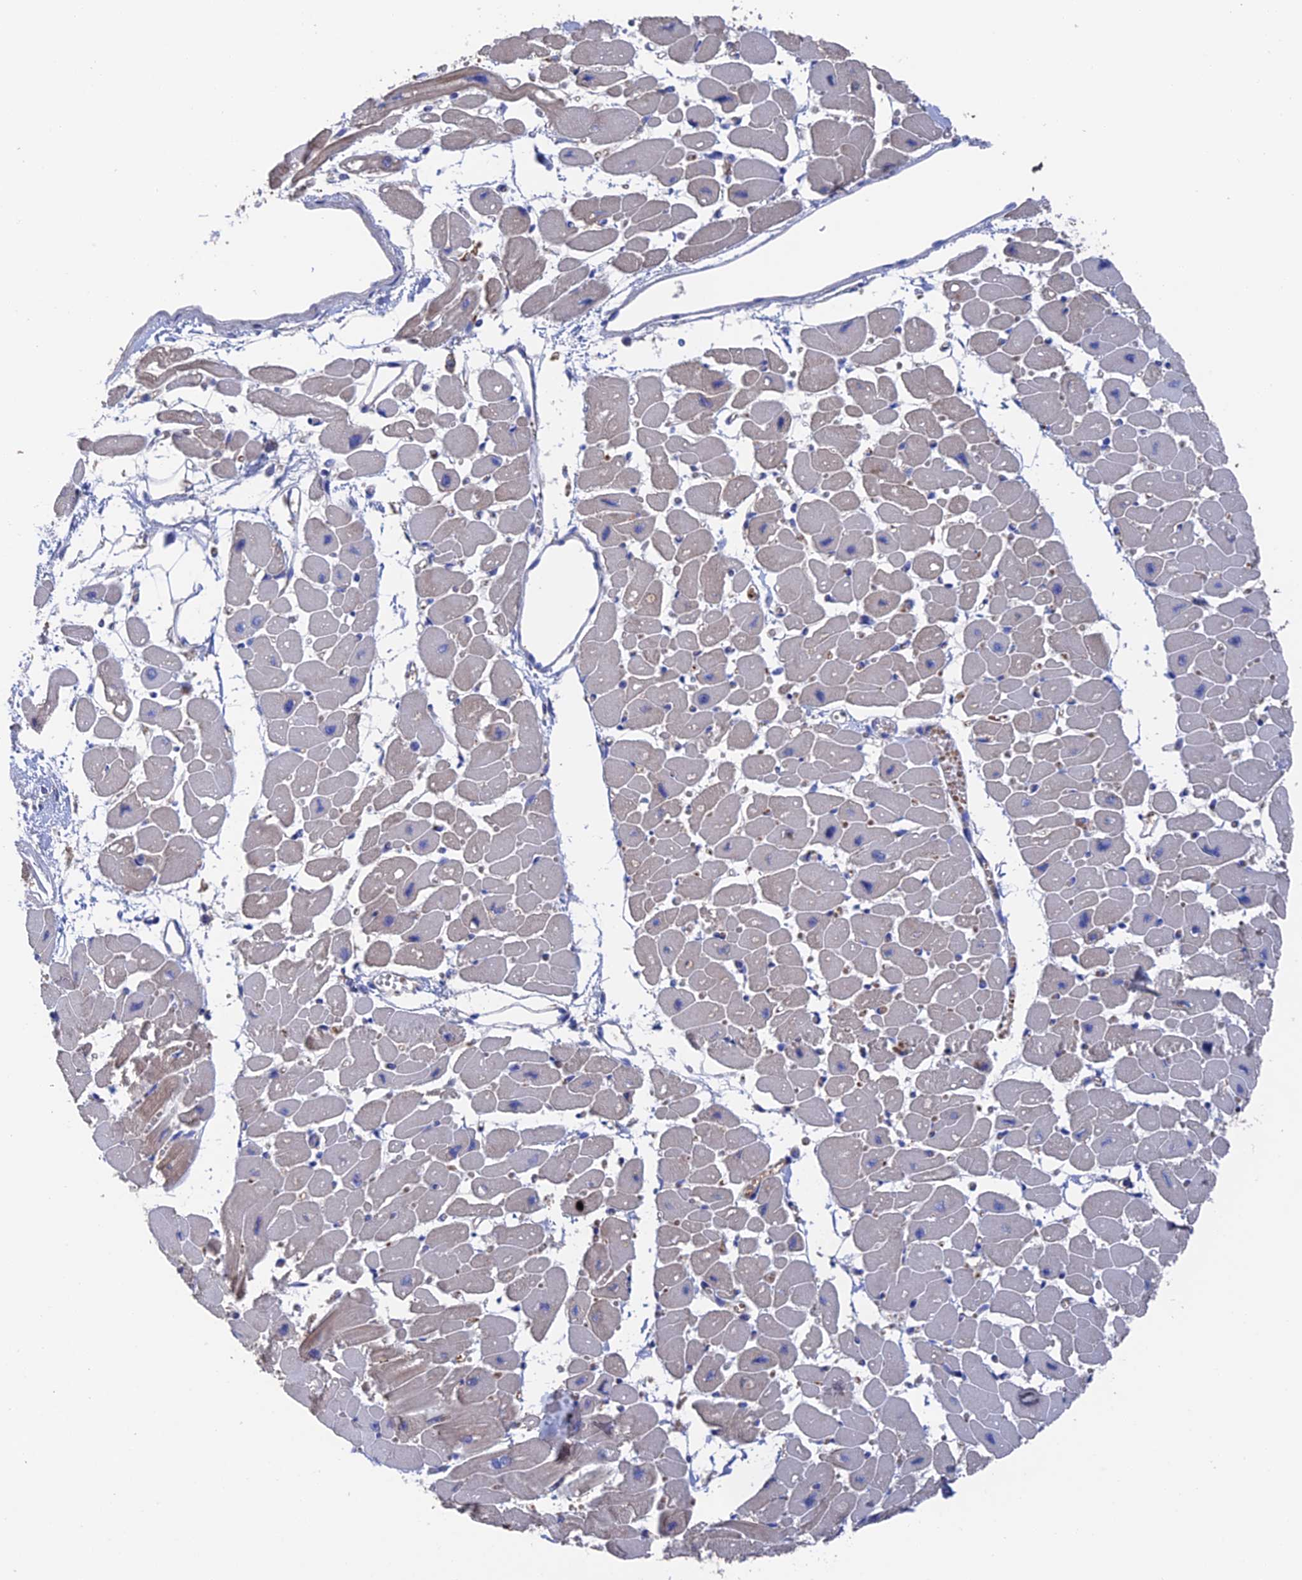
{"staining": {"intensity": "moderate", "quantity": "<25%", "location": "cytoplasmic/membranous"}, "tissue": "heart muscle", "cell_type": "Cardiomyocytes", "image_type": "normal", "snomed": [{"axis": "morphology", "description": "Normal tissue, NOS"}, {"axis": "topography", "description": "Heart"}], "caption": "High-power microscopy captured an immunohistochemistry histopathology image of normal heart muscle, revealing moderate cytoplasmic/membranous expression in about <25% of cardiomyocytes.", "gene": "HPF1", "patient": {"sex": "female", "age": 54}}